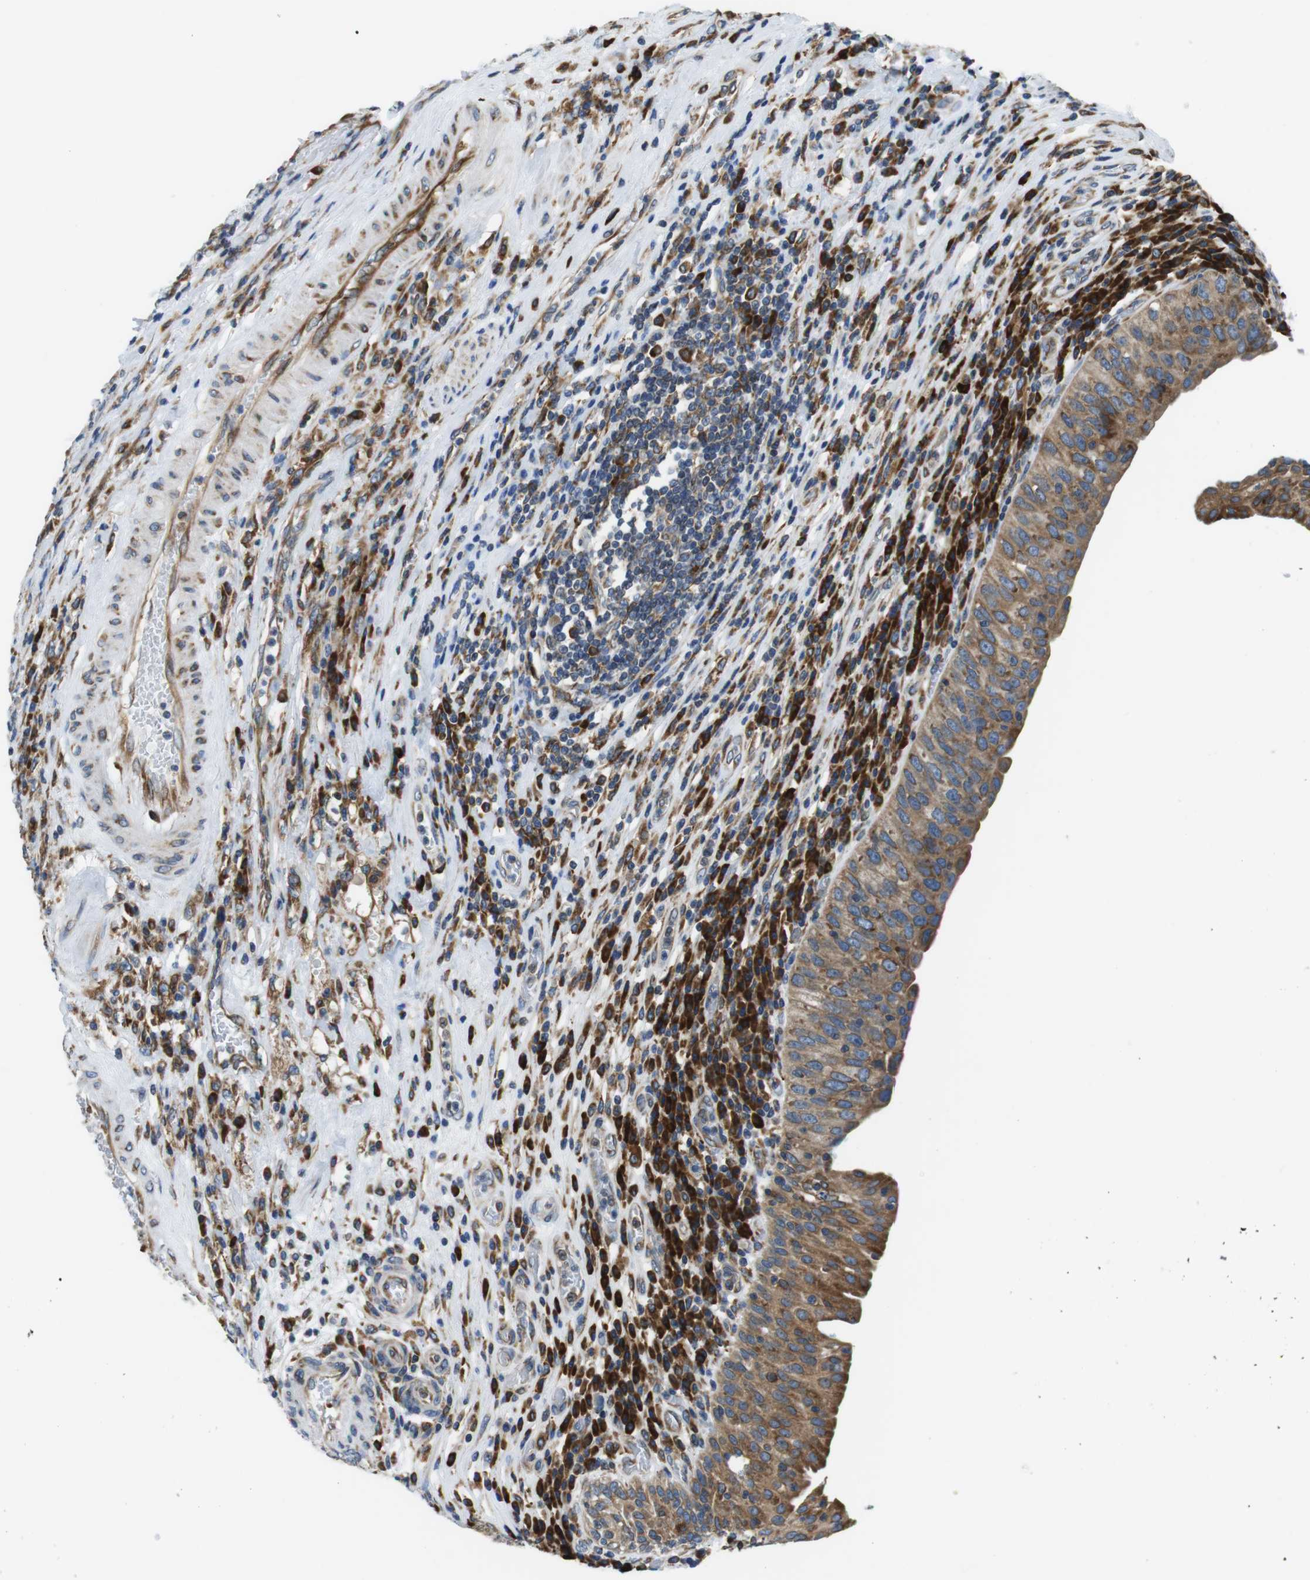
{"staining": {"intensity": "moderate", "quantity": ">75%", "location": "cytoplasmic/membranous"}, "tissue": "urothelial cancer", "cell_type": "Tumor cells", "image_type": "cancer", "snomed": [{"axis": "morphology", "description": "Urothelial carcinoma, High grade"}, {"axis": "topography", "description": "Urinary bladder"}], "caption": "About >75% of tumor cells in human urothelial cancer exhibit moderate cytoplasmic/membranous protein positivity as visualized by brown immunohistochemical staining.", "gene": "UGGT1", "patient": {"sex": "female", "age": 80}}